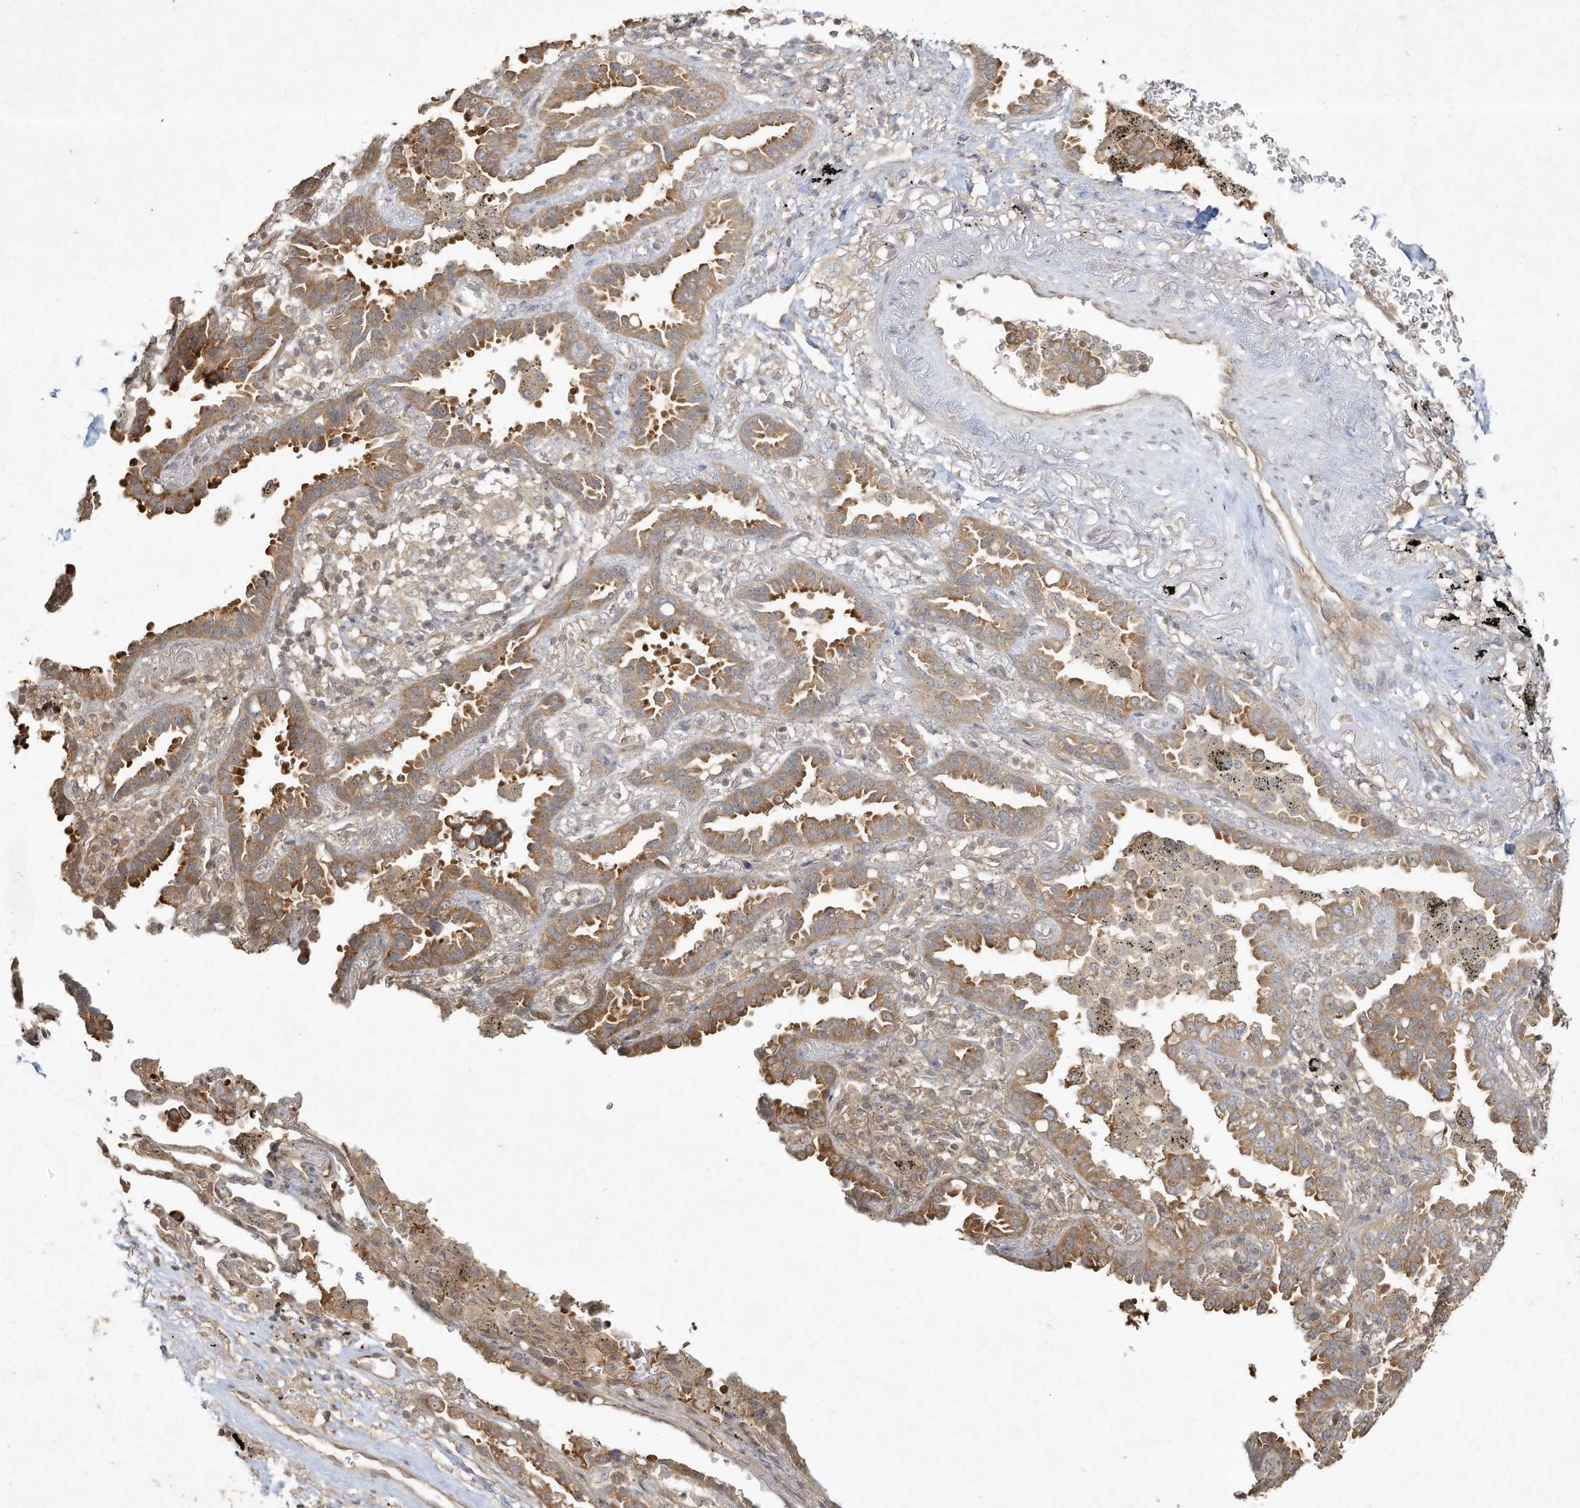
{"staining": {"intensity": "moderate", "quantity": "25%-75%", "location": "cytoplasmic/membranous"}, "tissue": "lung cancer", "cell_type": "Tumor cells", "image_type": "cancer", "snomed": [{"axis": "morphology", "description": "Normal tissue, NOS"}, {"axis": "morphology", "description": "Adenocarcinoma, NOS"}, {"axis": "topography", "description": "Lung"}], "caption": "DAB (3,3'-diaminobenzidine) immunohistochemical staining of human lung cancer exhibits moderate cytoplasmic/membranous protein expression in about 25%-75% of tumor cells.", "gene": "DYNC1I2", "patient": {"sex": "male", "age": 59}}